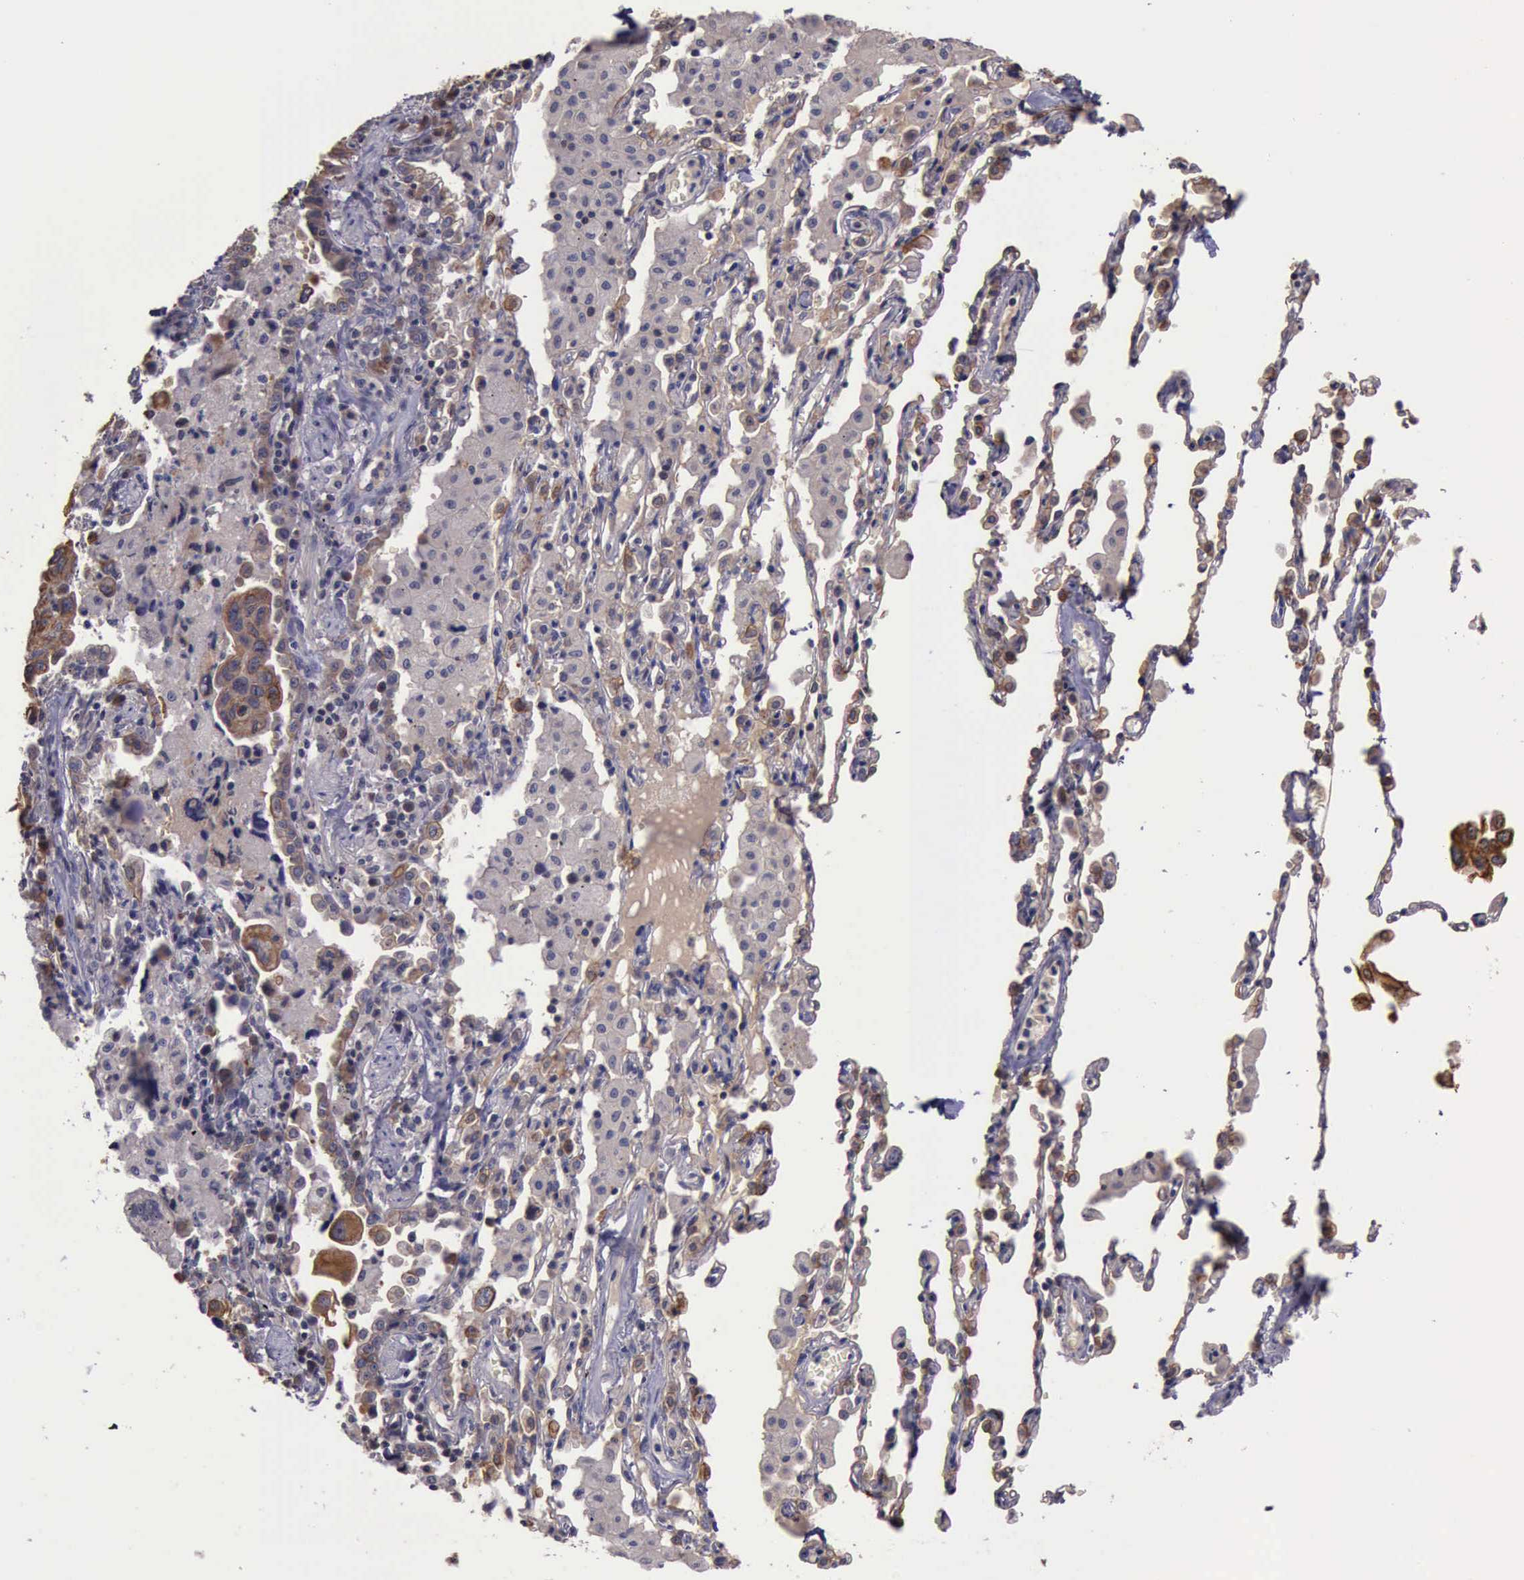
{"staining": {"intensity": "weak", "quantity": "25%-75%", "location": "cytoplasmic/membranous"}, "tissue": "lung cancer", "cell_type": "Tumor cells", "image_type": "cancer", "snomed": [{"axis": "morphology", "description": "Adenocarcinoma, NOS"}, {"axis": "topography", "description": "Lung"}], "caption": "Human lung cancer (adenocarcinoma) stained with a protein marker shows weak staining in tumor cells.", "gene": "RAB39B", "patient": {"sex": "male", "age": 64}}